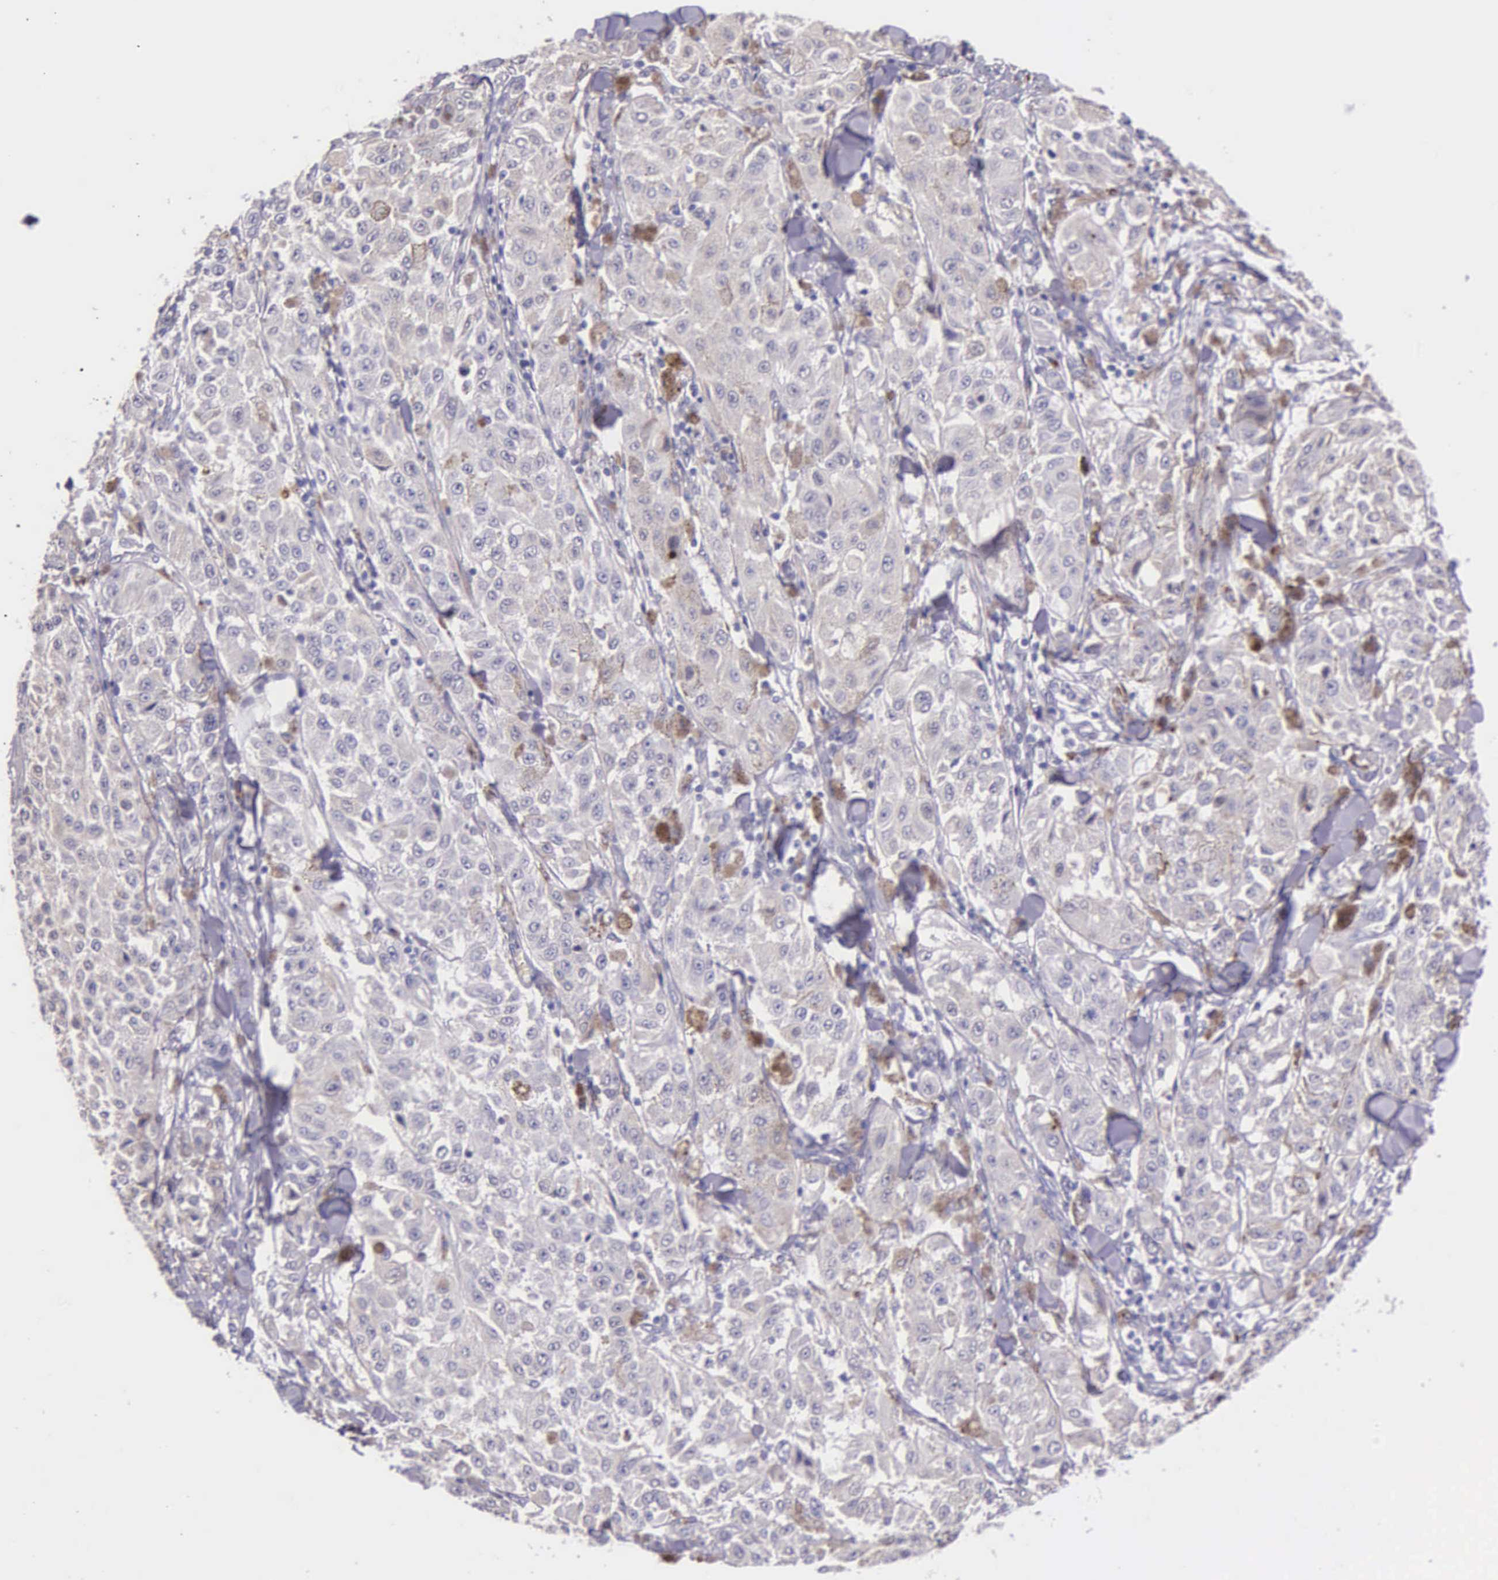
{"staining": {"intensity": "negative", "quantity": "none", "location": "none"}, "tissue": "melanoma", "cell_type": "Tumor cells", "image_type": "cancer", "snomed": [{"axis": "morphology", "description": "Malignant melanoma, NOS"}, {"axis": "topography", "description": "Skin"}], "caption": "DAB immunohistochemical staining of human malignant melanoma demonstrates no significant staining in tumor cells.", "gene": "THSD7A", "patient": {"sex": "female", "age": 64}}